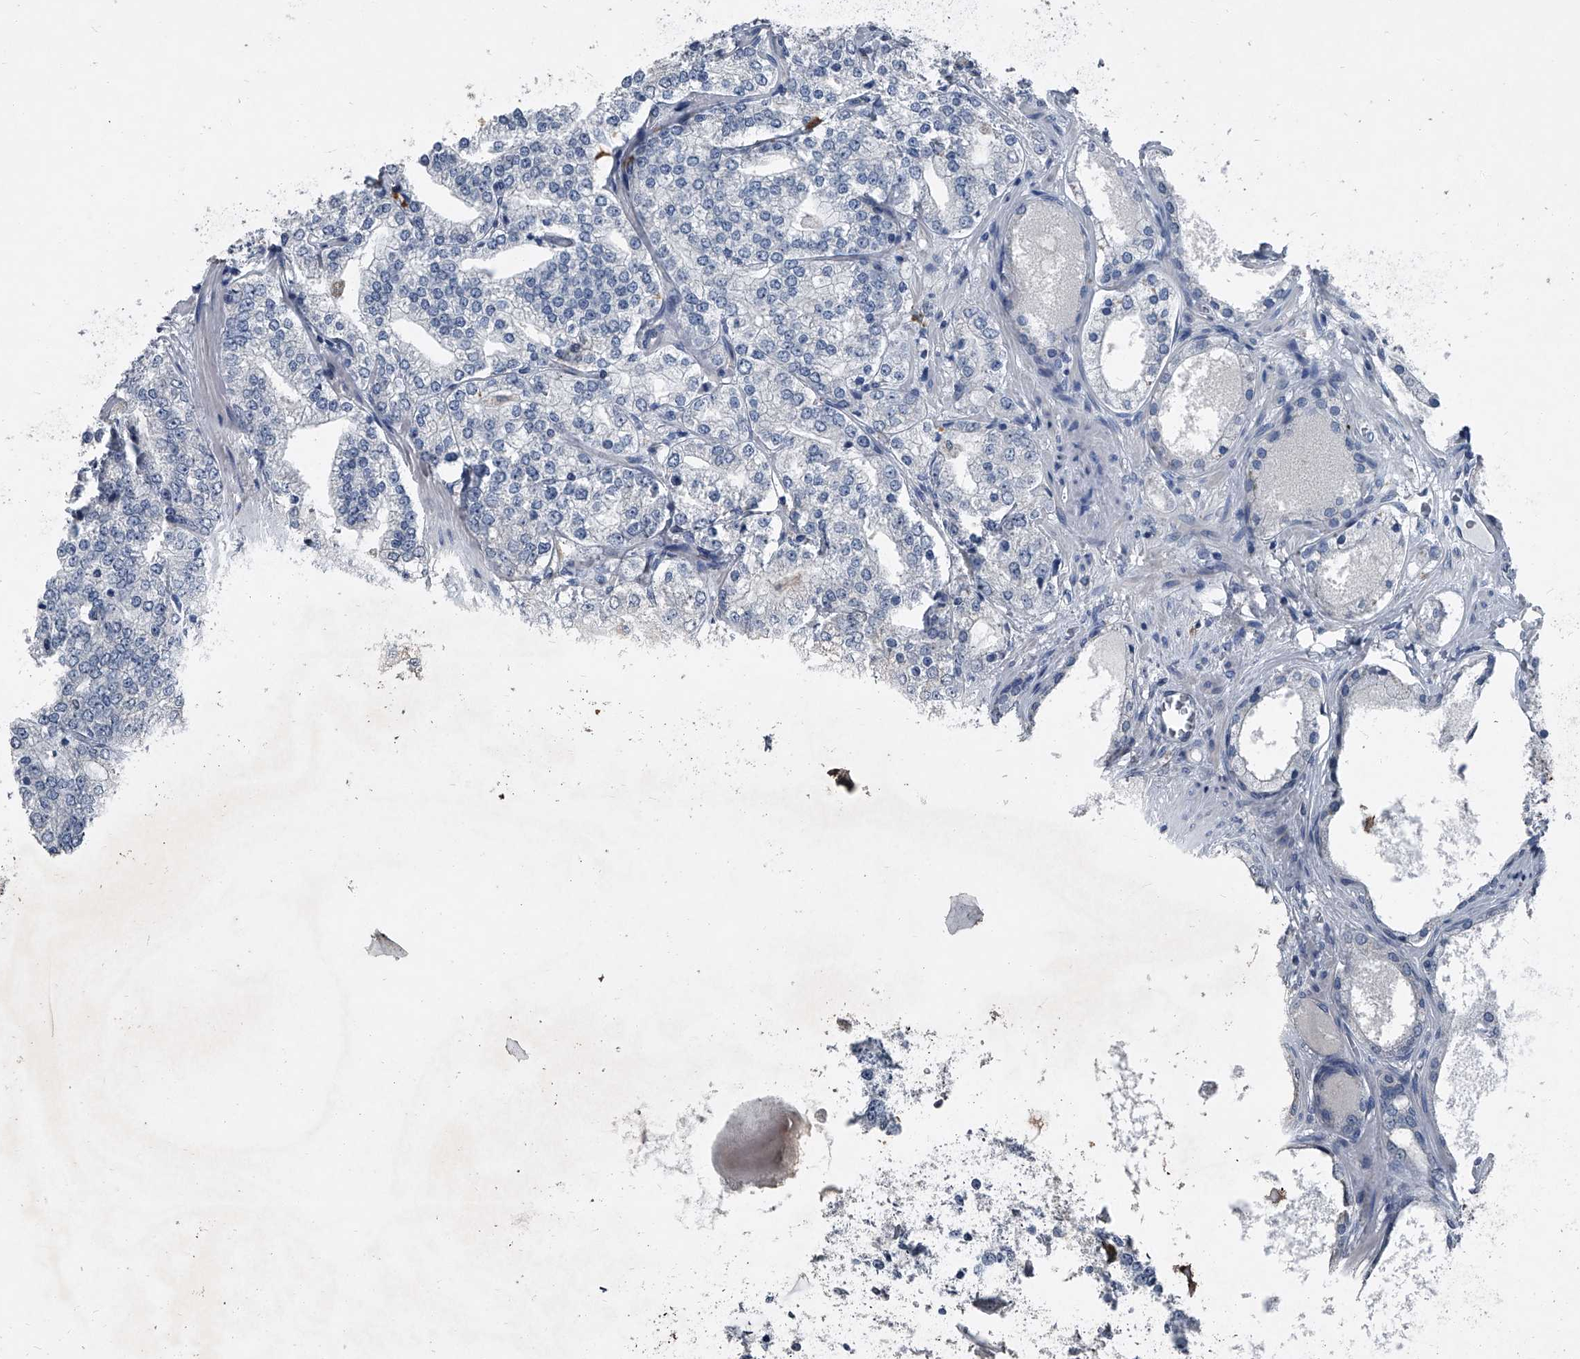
{"staining": {"intensity": "negative", "quantity": "none", "location": "none"}, "tissue": "prostate cancer", "cell_type": "Tumor cells", "image_type": "cancer", "snomed": [{"axis": "morphology", "description": "Adenocarcinoma, High grade"}, {"axis": "topography", "description": "Prostate"}], "caption": "High power microscopy micrograph of an immunohistochemistry (IHC) micrograph of prostate cancer, revealing no significant staining in tumor cells.", "gene": "HEPHL1", "patient": {"sex": "male", "age": 64}}